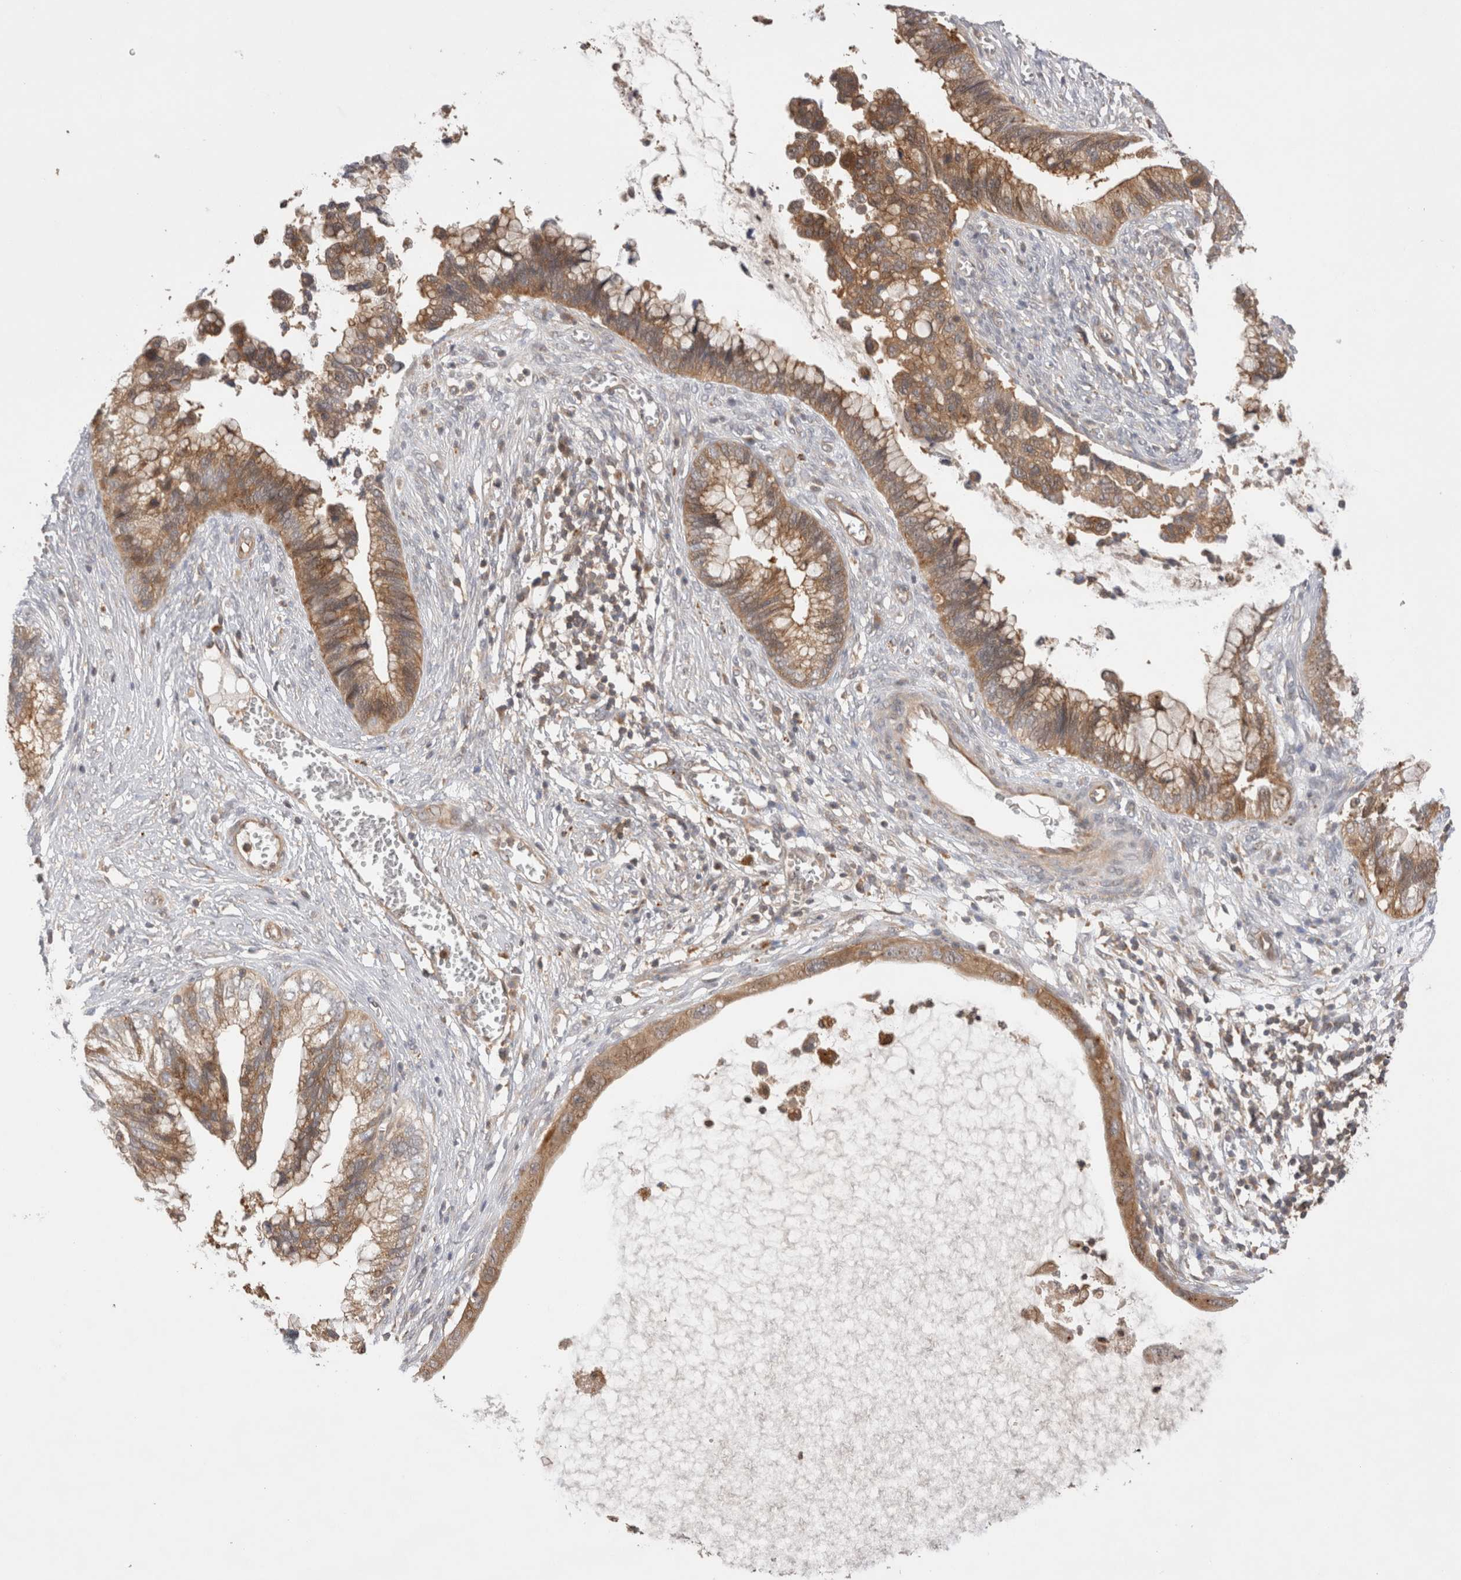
{"staining": {"intensity": "moderate", "quantity": ">75%", "location": "cytoplasmic/membranous"}, "tissue": "cervical cancer", "cell_type": "Tumor cells", "image_type": "cancer", "snomed": [{"axis": "morphology", "description": "Adenocarcinoma, NOS"}, {"axis": "topography", "description": "Cervix"}], "caption": "A medium amount of moderate cytoplasmic/membranous expression is seen in approximately >75% of tumor cells in cervical adenocarcinoma tissue.", "gene": "VPS28", "patient": {"sex": "female", "age": 44}}